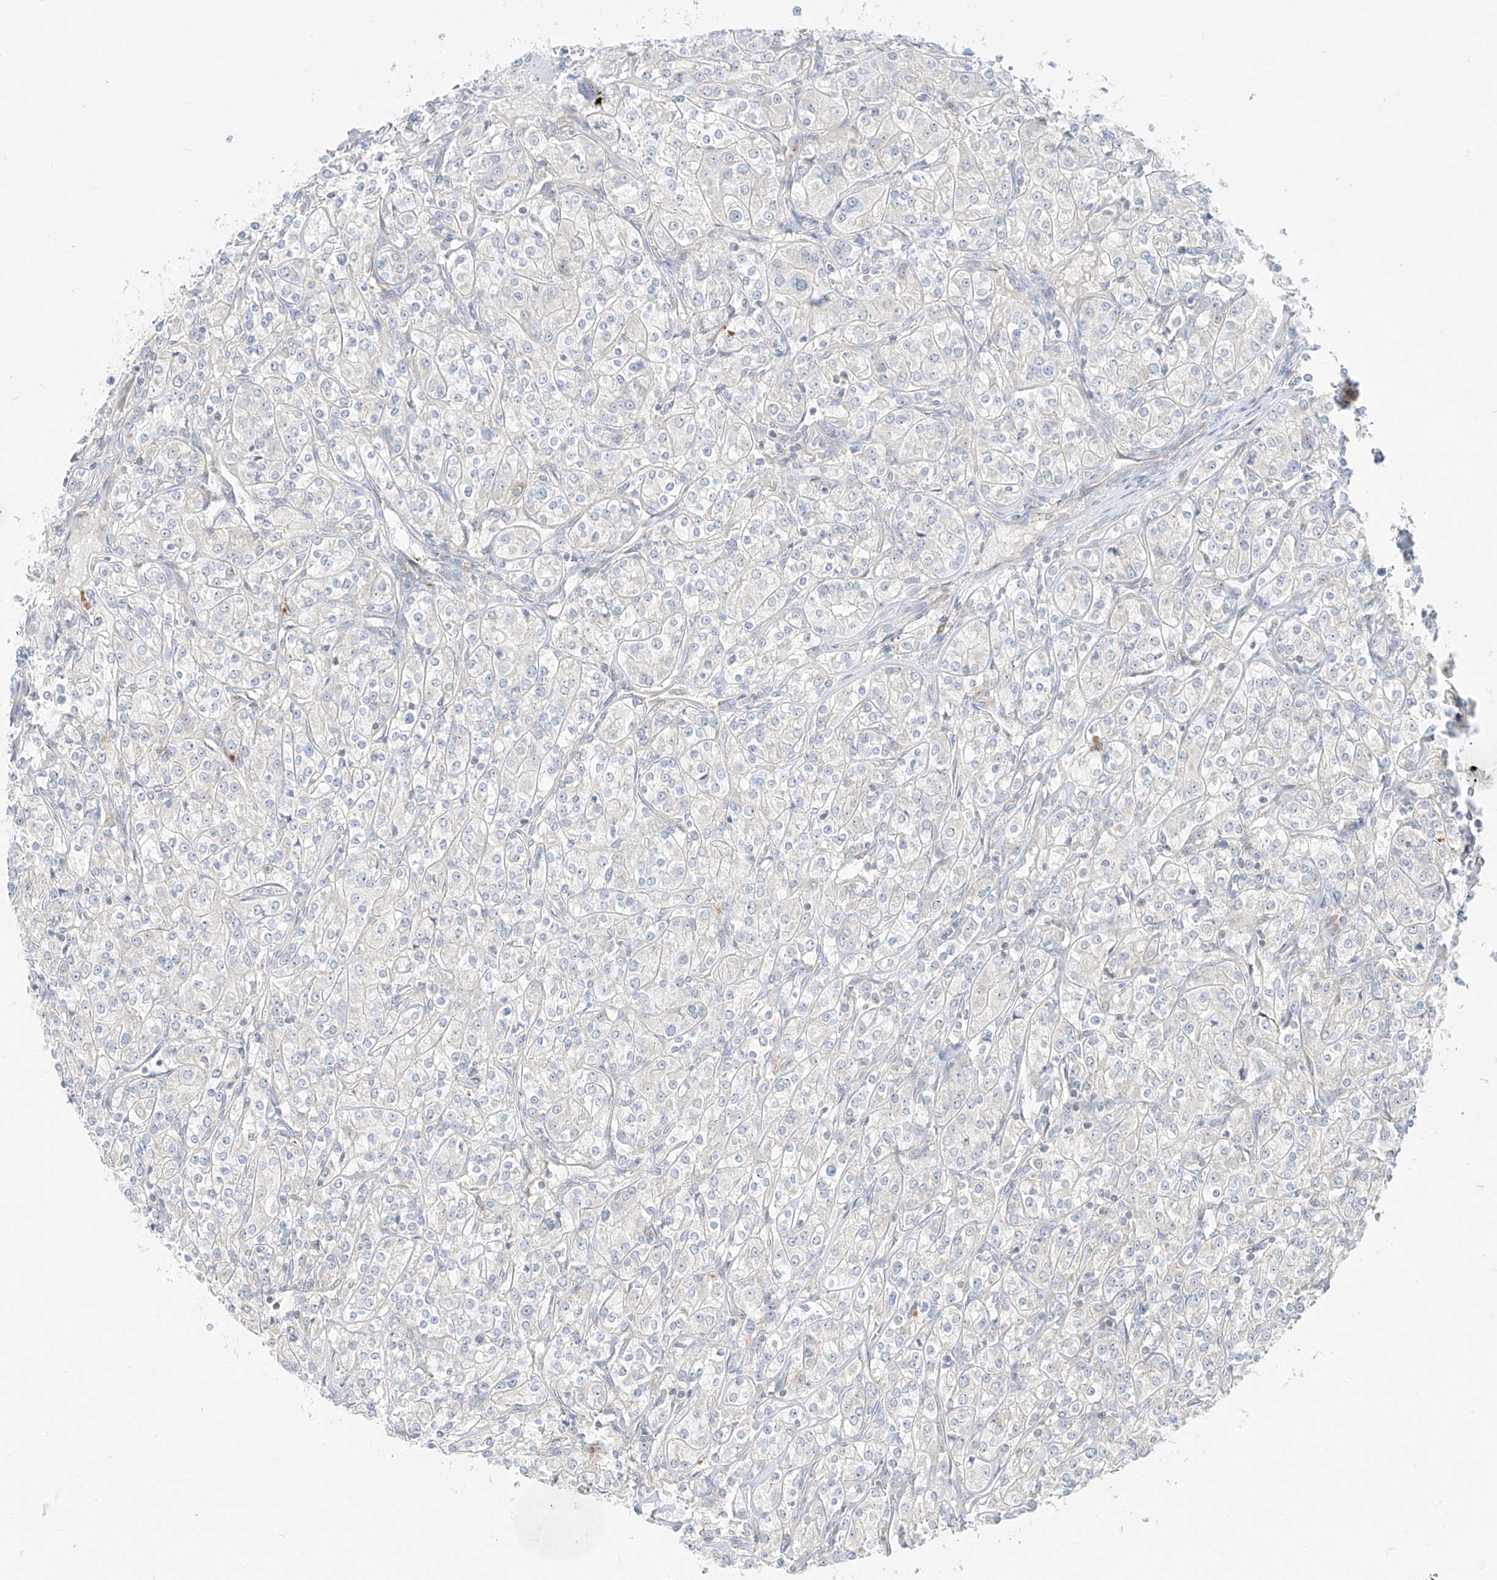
{"staining": {"intensity": "negative", "quantity": "none", "location": "none"}, "tissue": "renal cancer", "cell_type": "Tumor cells", "image_type": "cancer", "snomed": [{"axis": "morphology", "description": "Adenocarcinoma, NOS"}, {"axis": "topography", "description": "Kidney"}], "caption": "A high-resolution photomicrograph shows immunohistochemistry staining of renal cancer, which demonstrates no significant staining in tumor cells.", "gene": "SYTL3", "patient": {"sex": "male", "age": 77}}